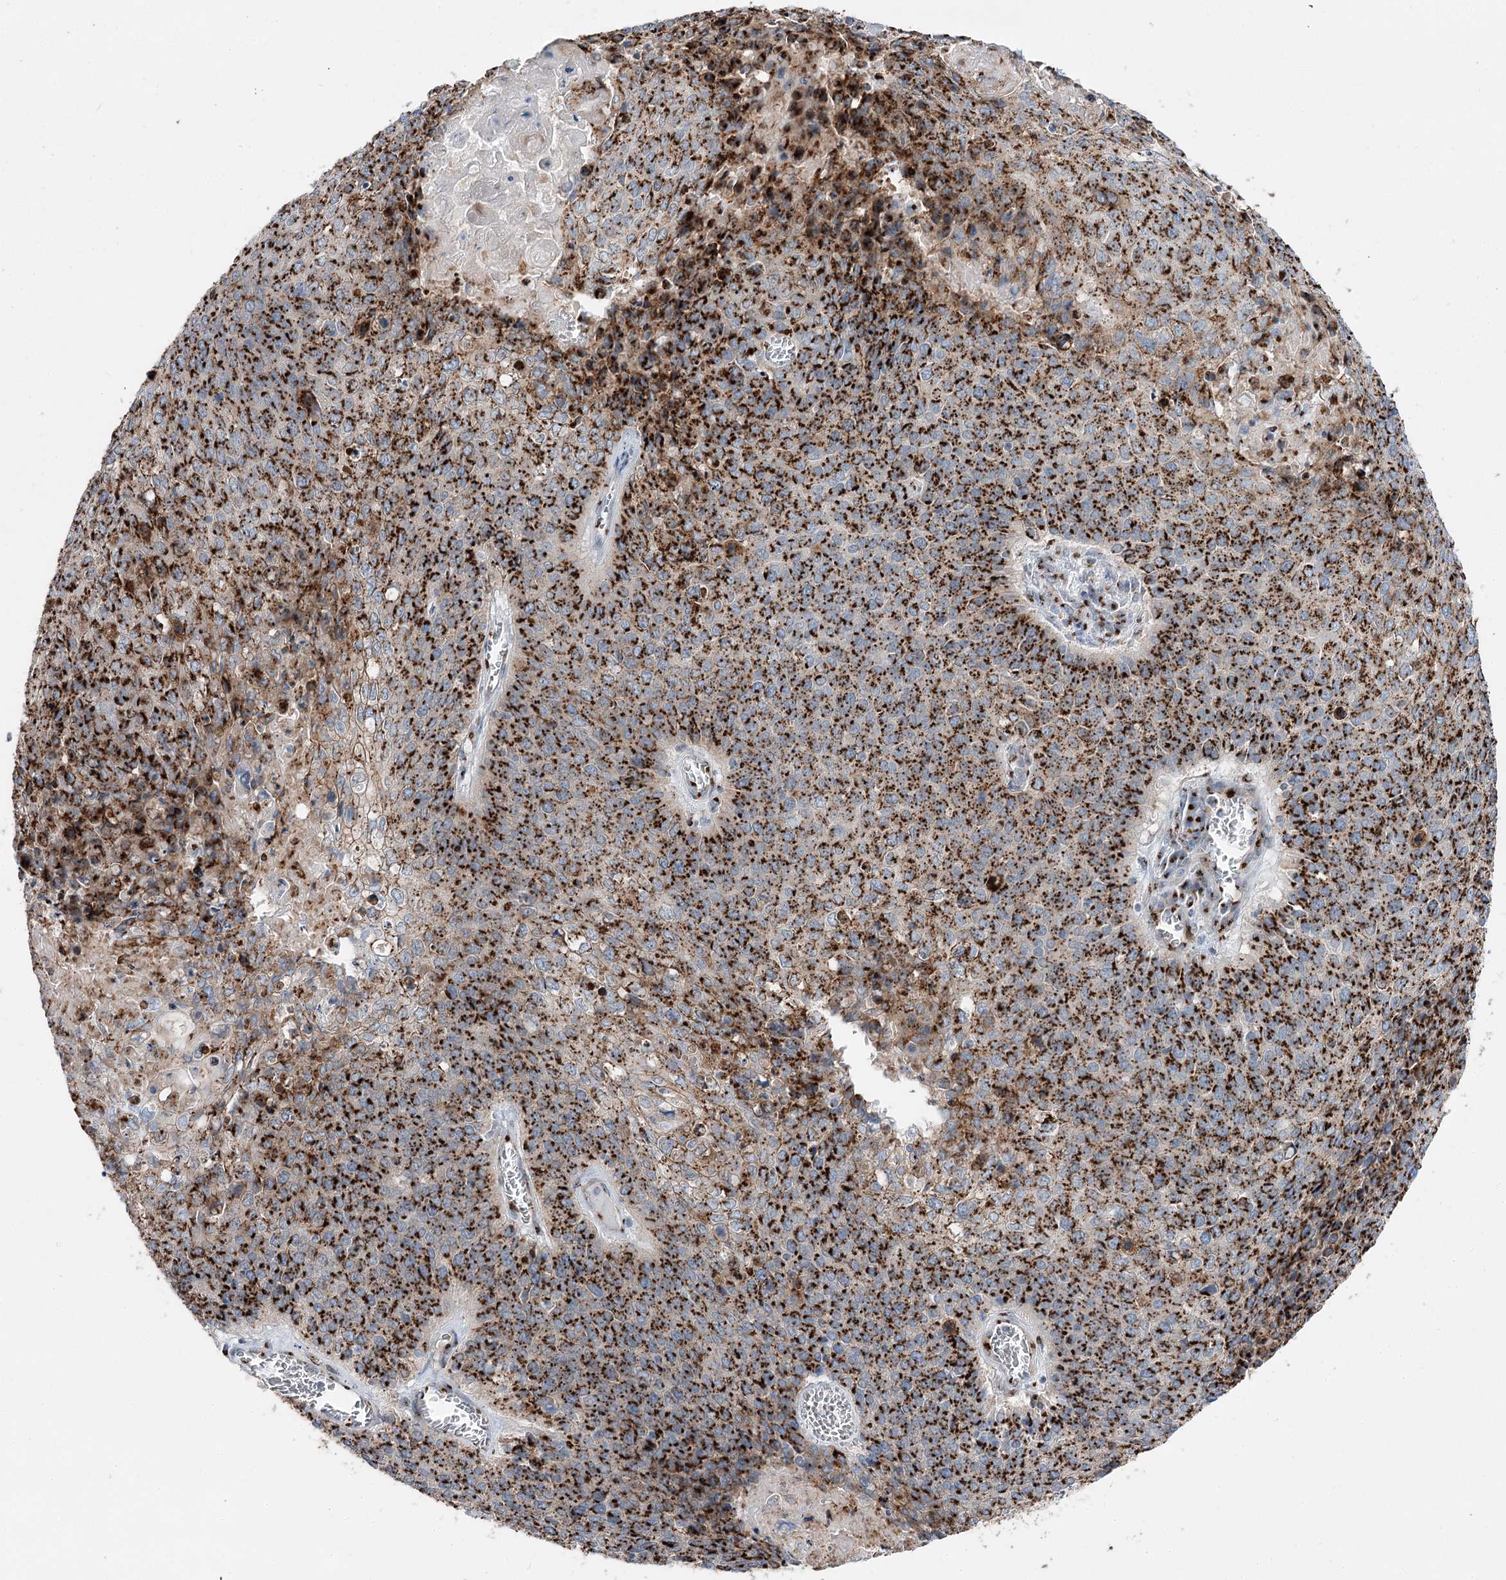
{"staining": {"intensity": "strong", "quantity": ">75%", "location": "cytoplasmic/membranous"}, "tissue": "cervical cancer", "cell_type": "Tumor cells", "image_type": "cancer", "snomed": [{"axis": "morphology", "description": "Squamous cell carcinoma, NOS"}, {"axis": "topography", "description": "Cervix"}], "caption": "Cervical cancer (squamous cell carcinoma) stained with a brown dye reveals strong cytoplasmic/membranous positive staining in about >75% of tumor cells.", "gene": "TMEM165", "patient": {"sex": "female", "age": 39}}